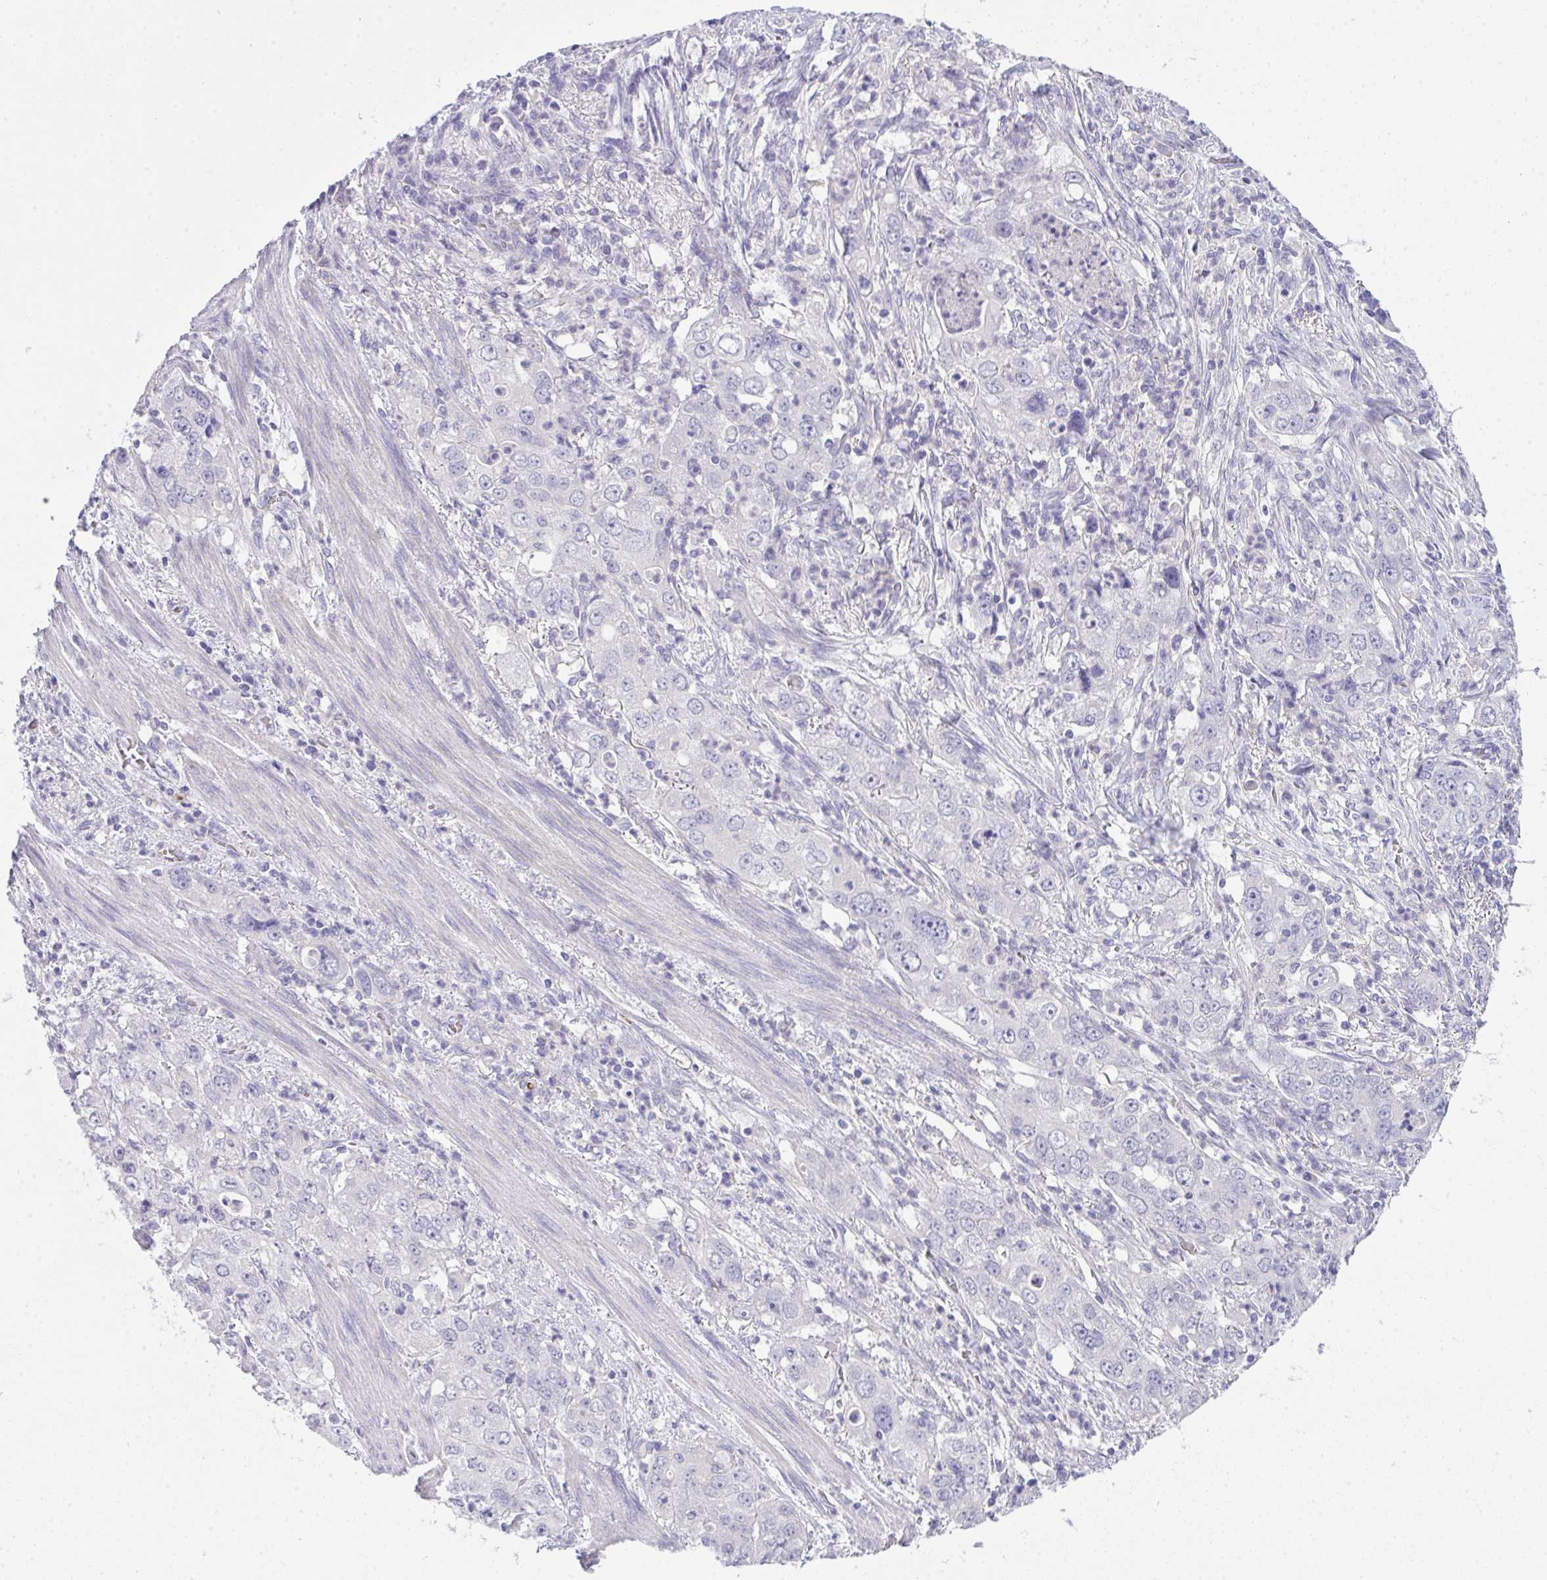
{"staining": {"intensity": "negative", "quantity": "none", "location": "none"}, "tissue": "stomach cancer", "cell_type": "Tumor cells", "image_type": "cancer", "snomed": [{"axis": "morphology", "description": "Adenocarcinoma, NOS"}, {"axis": "topography", "description": "Stomach, upper"}], "caption": "Tumor cells are negative for protein expression in human stomach cancer. (DAB immunohistochemistry with hematoxylin counter stain).", "gene": "SPTB", "patient": {"sex": "male", "age": 75}}